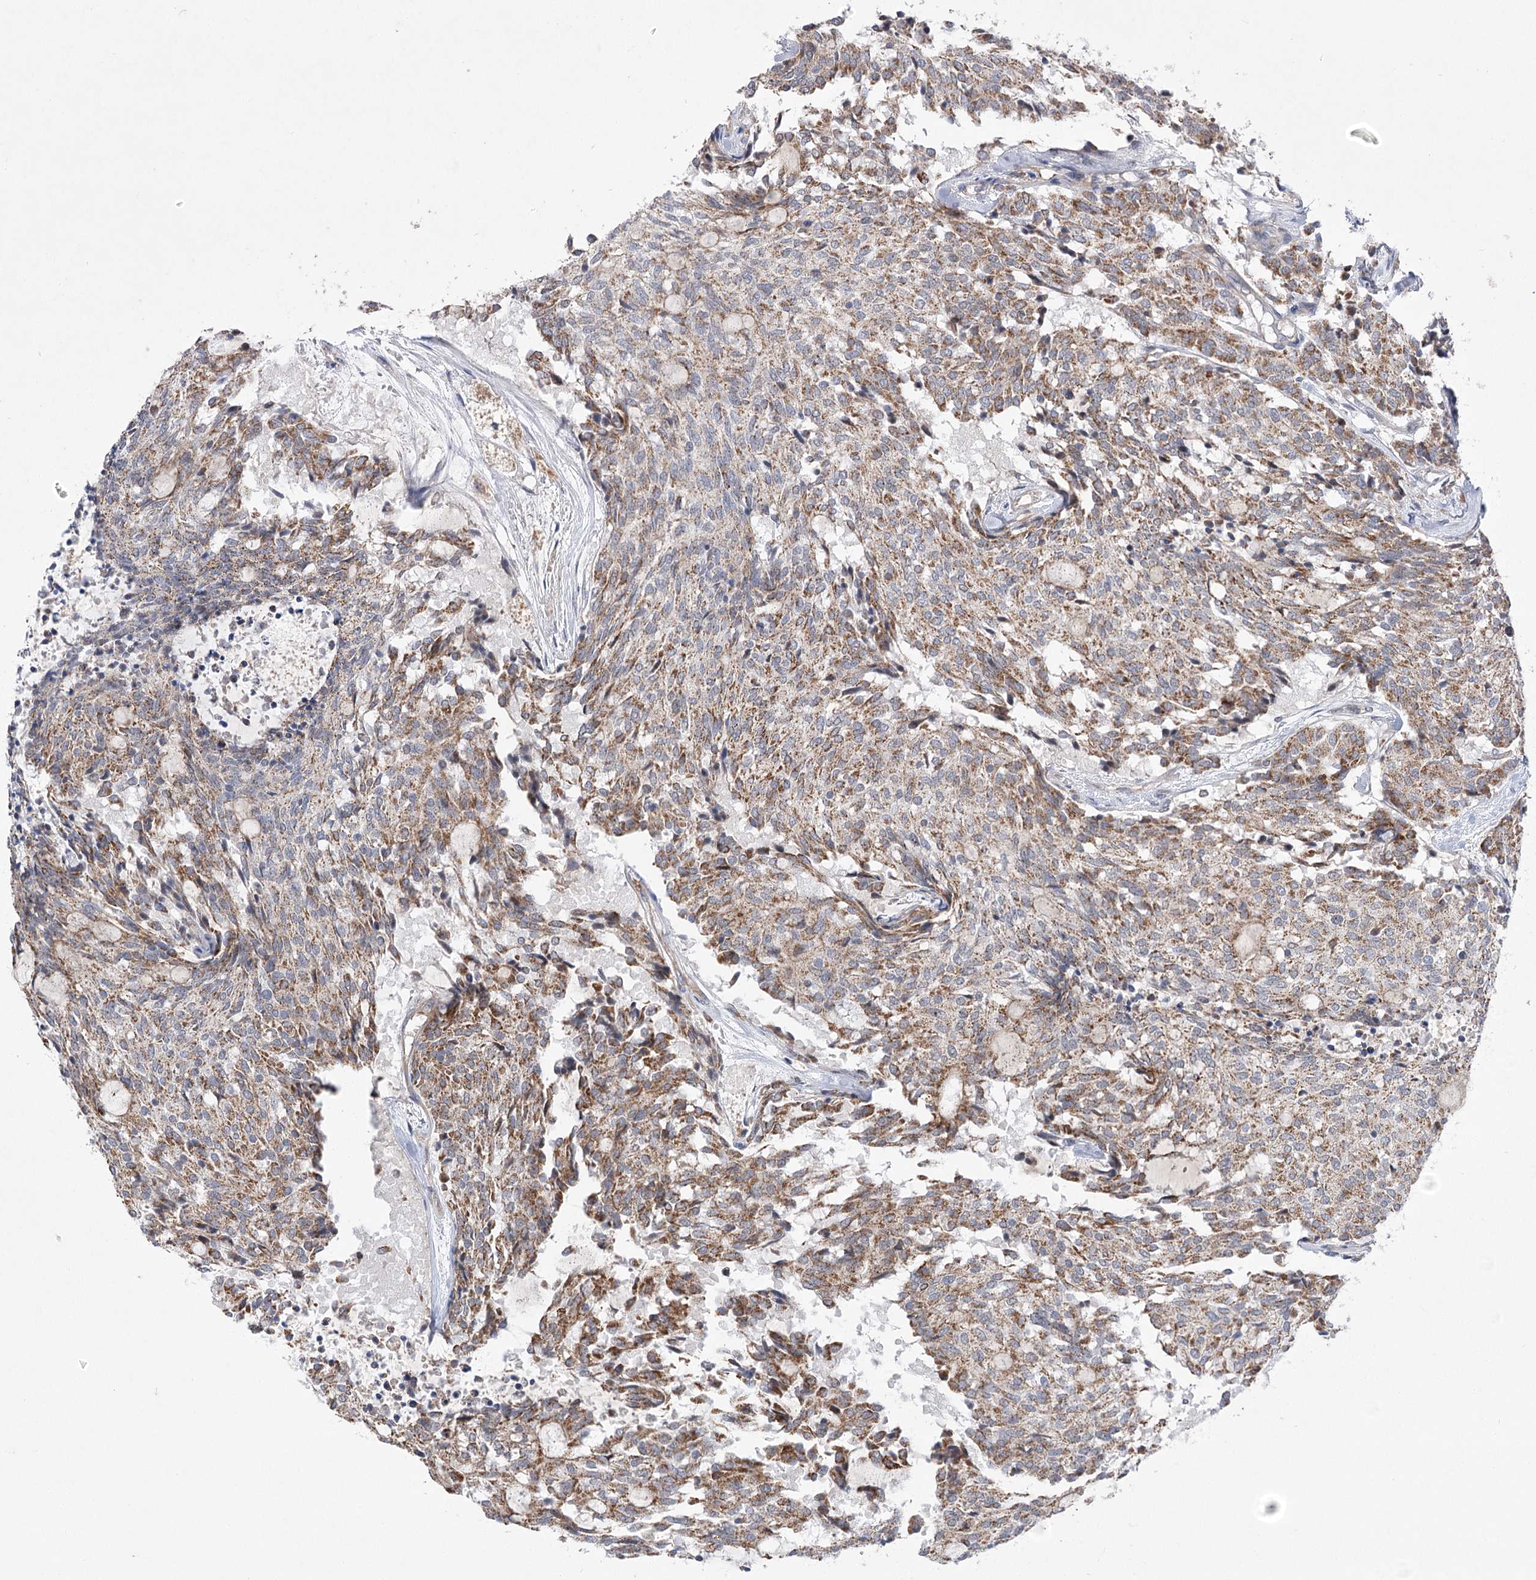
{"staining": {"intensity": "moderate", "quantity": ">75%", "location": "cytoplasmic/membranous"}, "tissue": "carcinoid", "cell_type": "Tumor cells", "image_type": "cancer", "snomed": [{"axis": "morphology", "description": "Carcinoid, malignant, NOS"}, {"axis": "topography", "description": "Pancreas"}], "caption": "Human carcinoid (malignant) stained for a protein (brown) exhibits moderate cytoplasmic/membranous positive expression in approximately >75% of tumor cells.", "gene": "ECHDC3", "patient": {"sex": "female", "age": 54}}